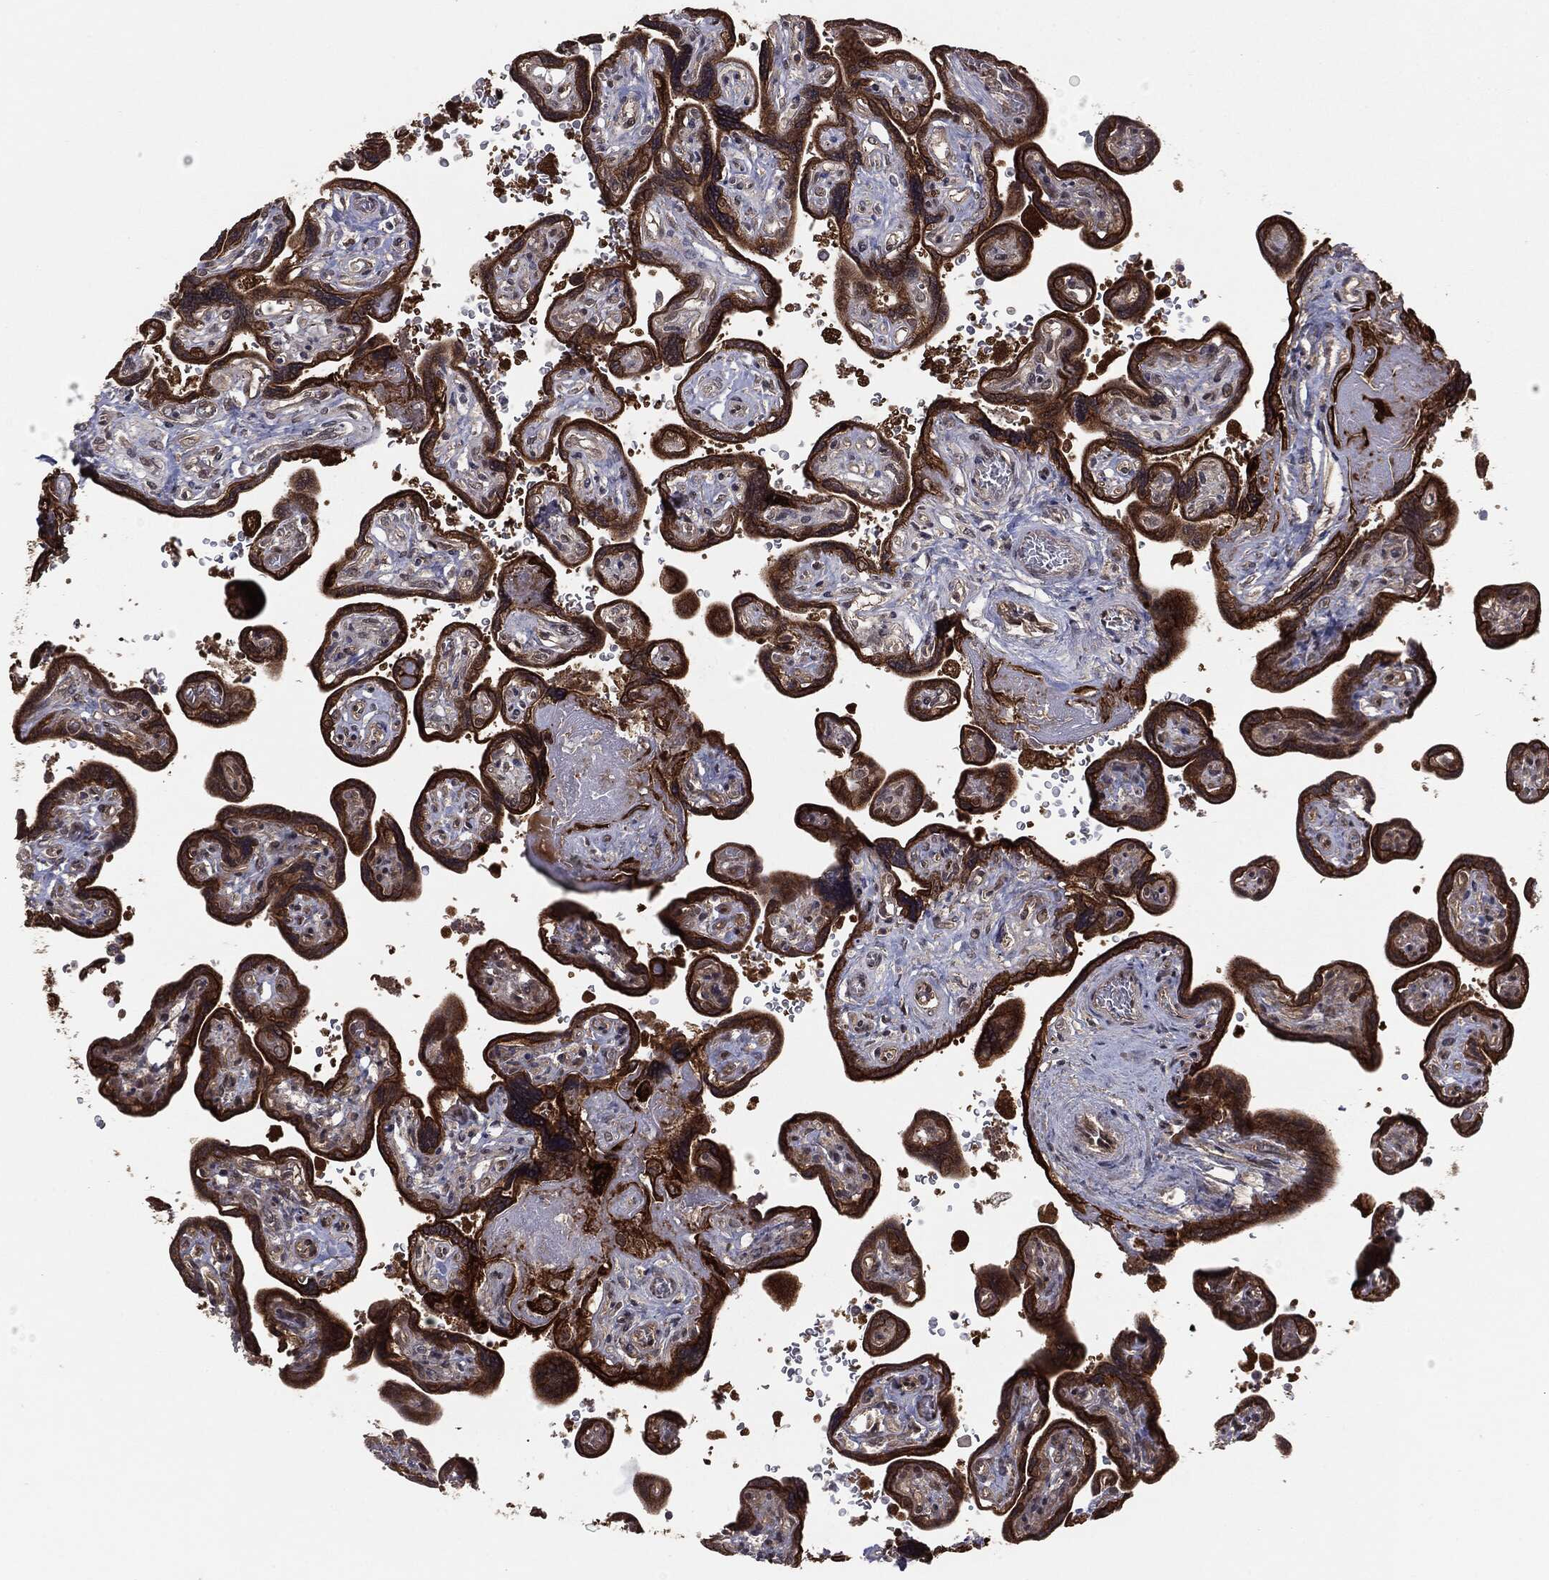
{"staining": {"intensity": "weak", "quantity": "<25%", "location": "cytoplasmic/membranous,nuclear"}, "tissue": "placenta", "cell_type": "Decidual cells", "image_type": "normal", "snomed": [{"axis": "morphology", "description": "Normal tissue, NOS"}, {"axis": "topography", "description": "Placenta"}], "caption": "An image of human placenta is negative for staining in decidual cells. (DAB (3,3'-diaminobenzidine) IHC, high magnification).", "gene": "KRT7", "patient": {"sex": "female", "age": 32}}